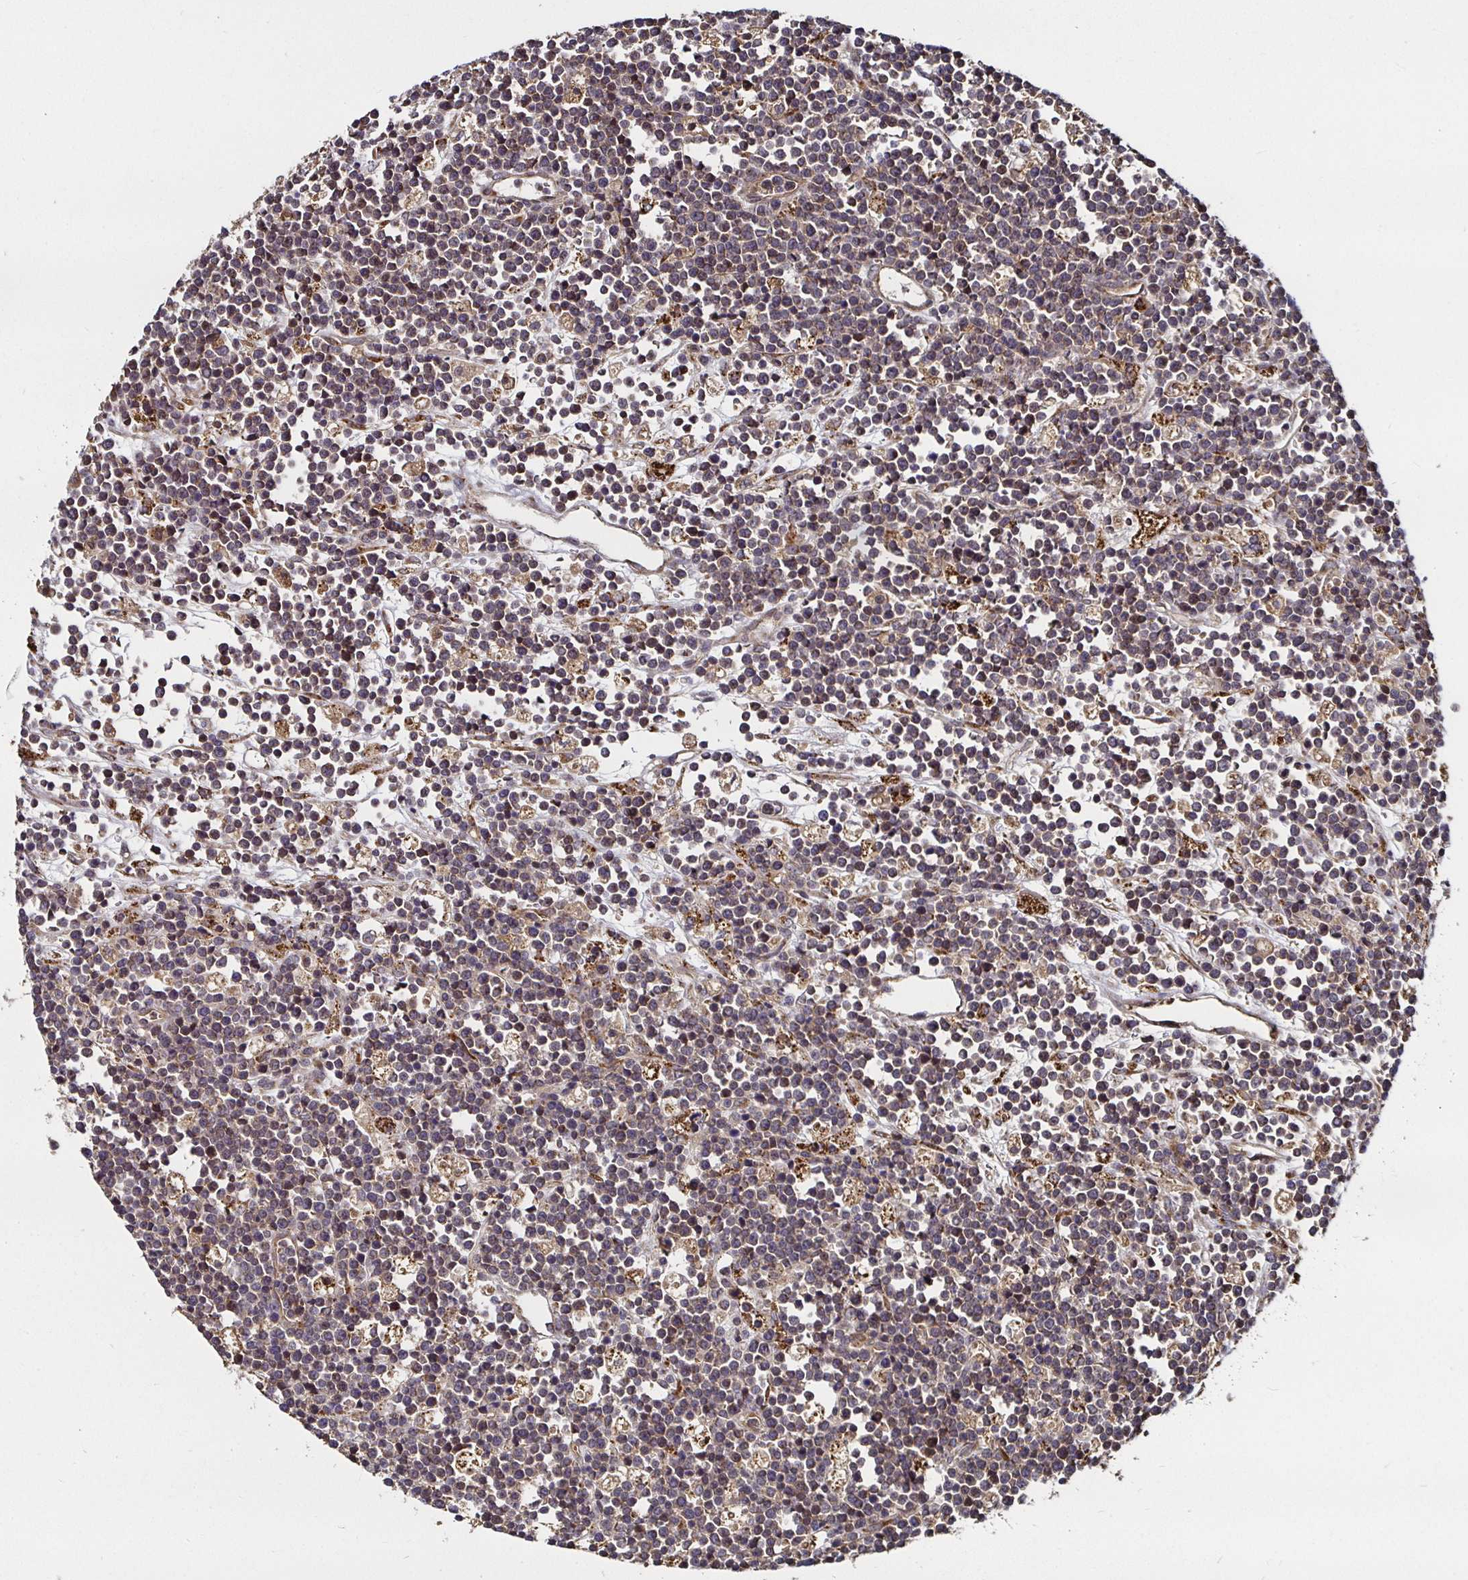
{"staining": {"intensity": "weak", "quantity": ">75%", "location": "cytoplasmic/membranous"}, "tissue": "lymphoma", "cell_type": "Tumor cells", "image_type": "cancer", "snomed": [{"axis": "morphology", "description": "Malignant lymphoma, non-Hodgkin's type, High grade"}, {"axis": "topography", "description": "Ovary"}], "caption": "Approximately >75% of tumor cells in lymphoma exhibit weak cytoplasmic/membranous protein positivity as visualized by brown immunohistochemical staining.", "gene": "MLST8", "patient": {"sex": "female", "age": 56}}